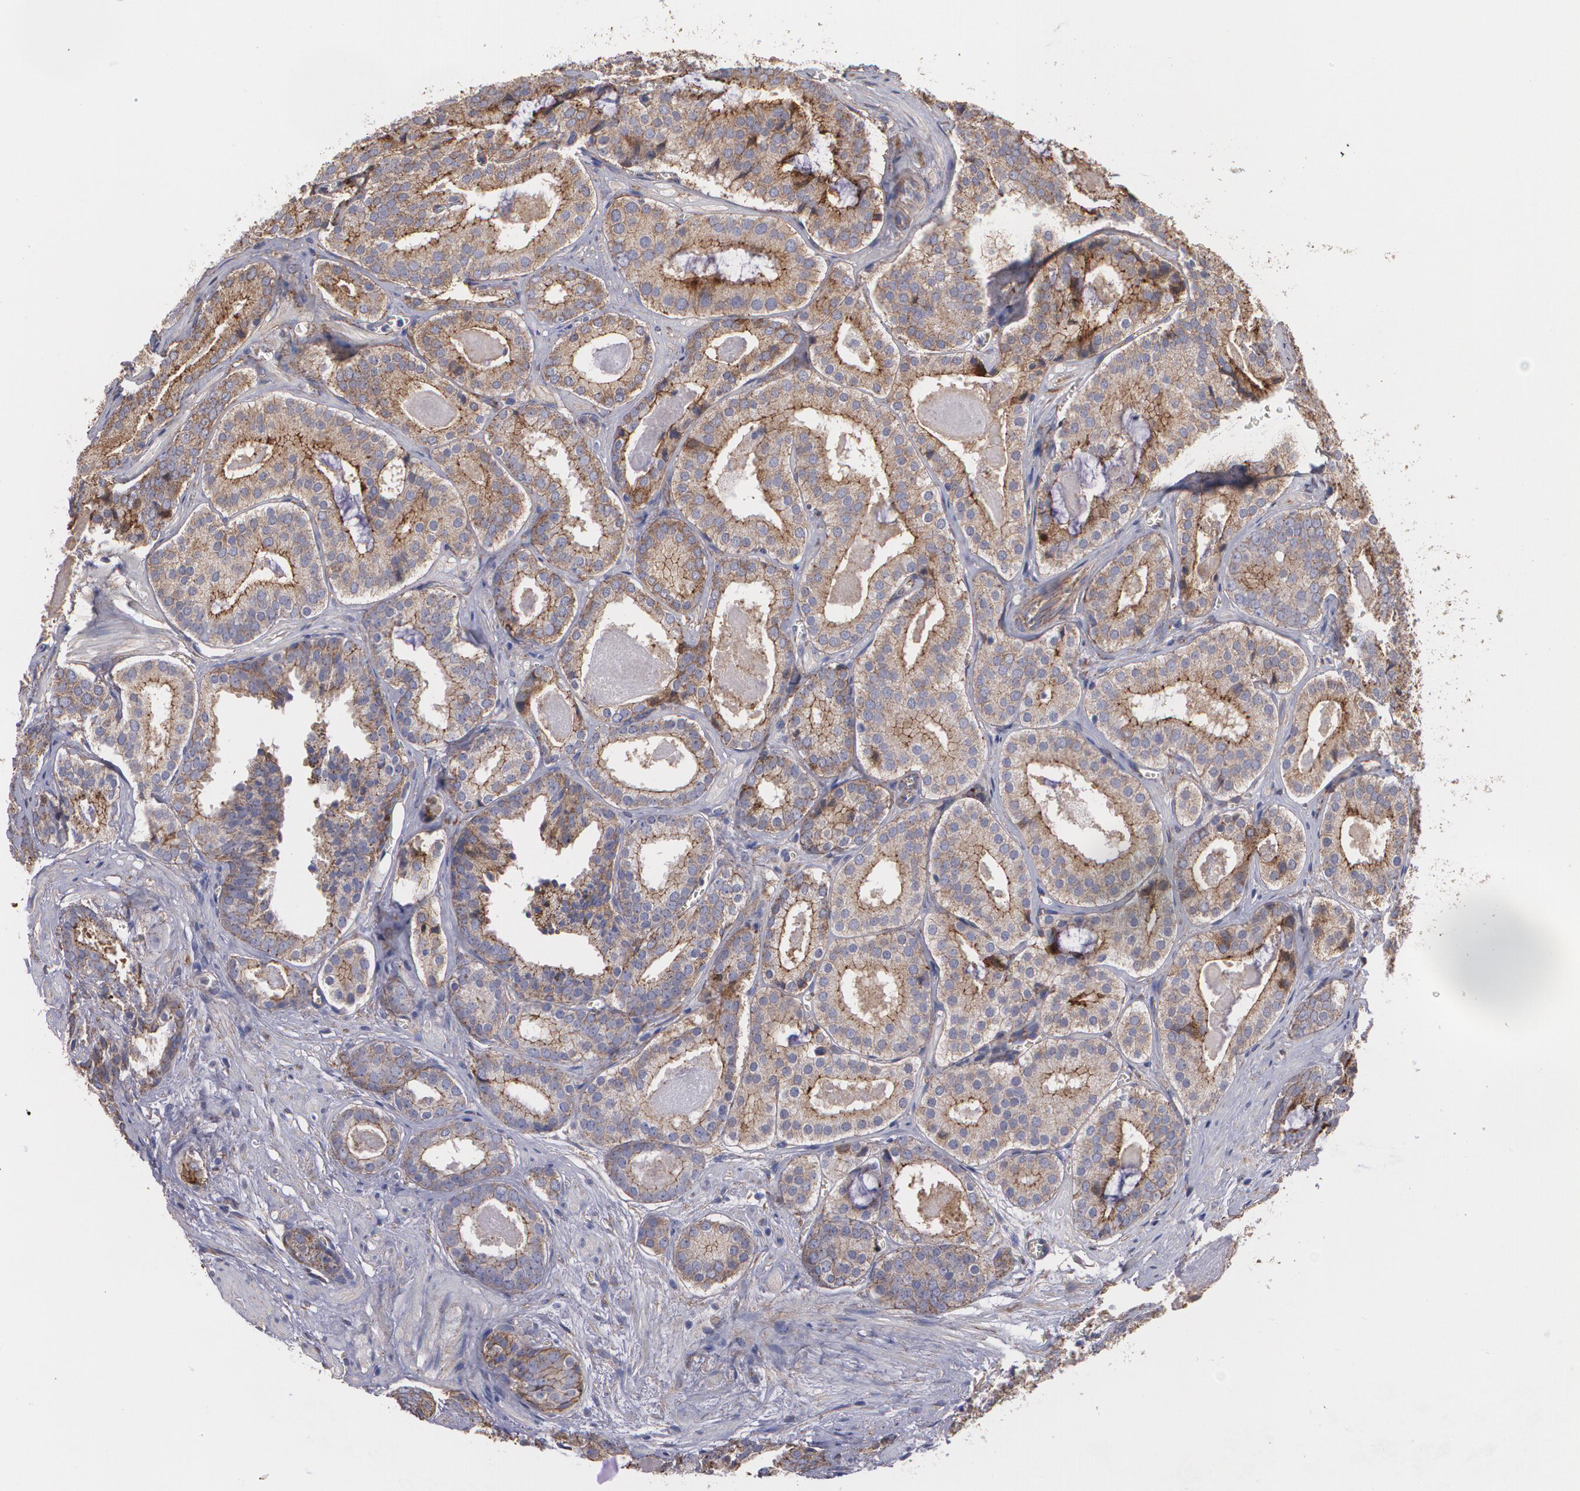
{"staining": {"intensity": "moderate", "quantity": ">75%", "location": "cytoplasmic/membranous"}, "tissue": "prostate cancer", "cell_type": "Tumor cells", "image_type": "cancer", "snomed": [{"axis": "morphology", "description": "Adenocarcinoma, Medium grade"}, {"axis": "topography", "description": "Prostate"}], "caption": "Immunohistochemistry micrograph of prostate adenocarcinoma (medium-grade) stained for a protein (brown), which demonstrates medium levels of moderate cytoplasmic/membranous positivity in about >75% of tumor cells.", "gene": "TJP1", "patient": {"sex": "male", "age": 64}}